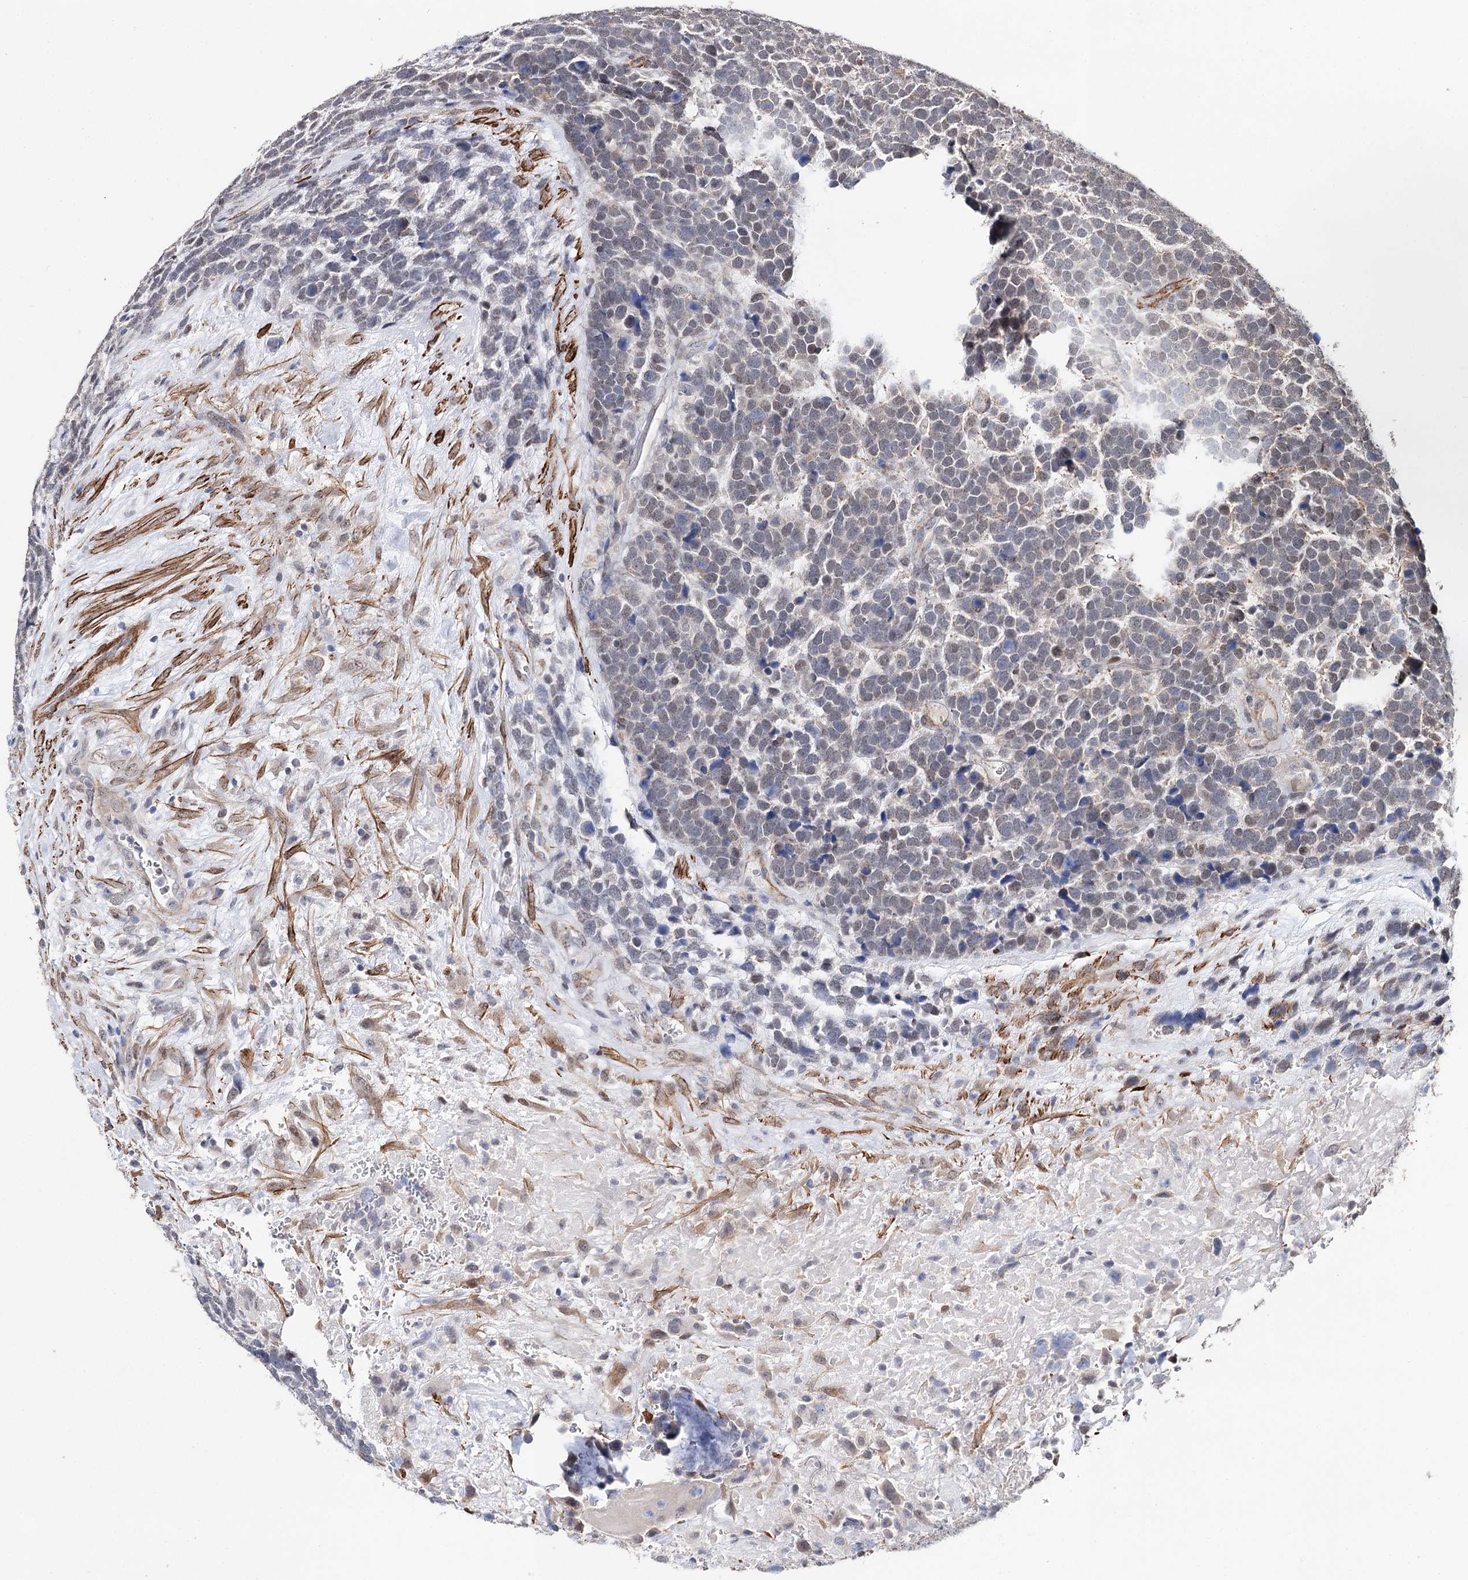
{"staining": {"intensity": "weak", "quantity": "<25%", "location": "nuclear"}, "tissue": "urothelial cancer", "cell_type": "Tumor cells", "image_type": "cancer", "snomed": [{"axis": "morphology", "description": "Urothelial carcinoma, High grade"}, {"axis": "topography", "description": "Urinary bladder"}], "caption": "Immunohistochemistry (IHC) of urothelial carcinoma (high-grade) reveals no staining in tumor cells.", "gene": "CFAP46", "patient": {"sex": "female", "age": 82}}